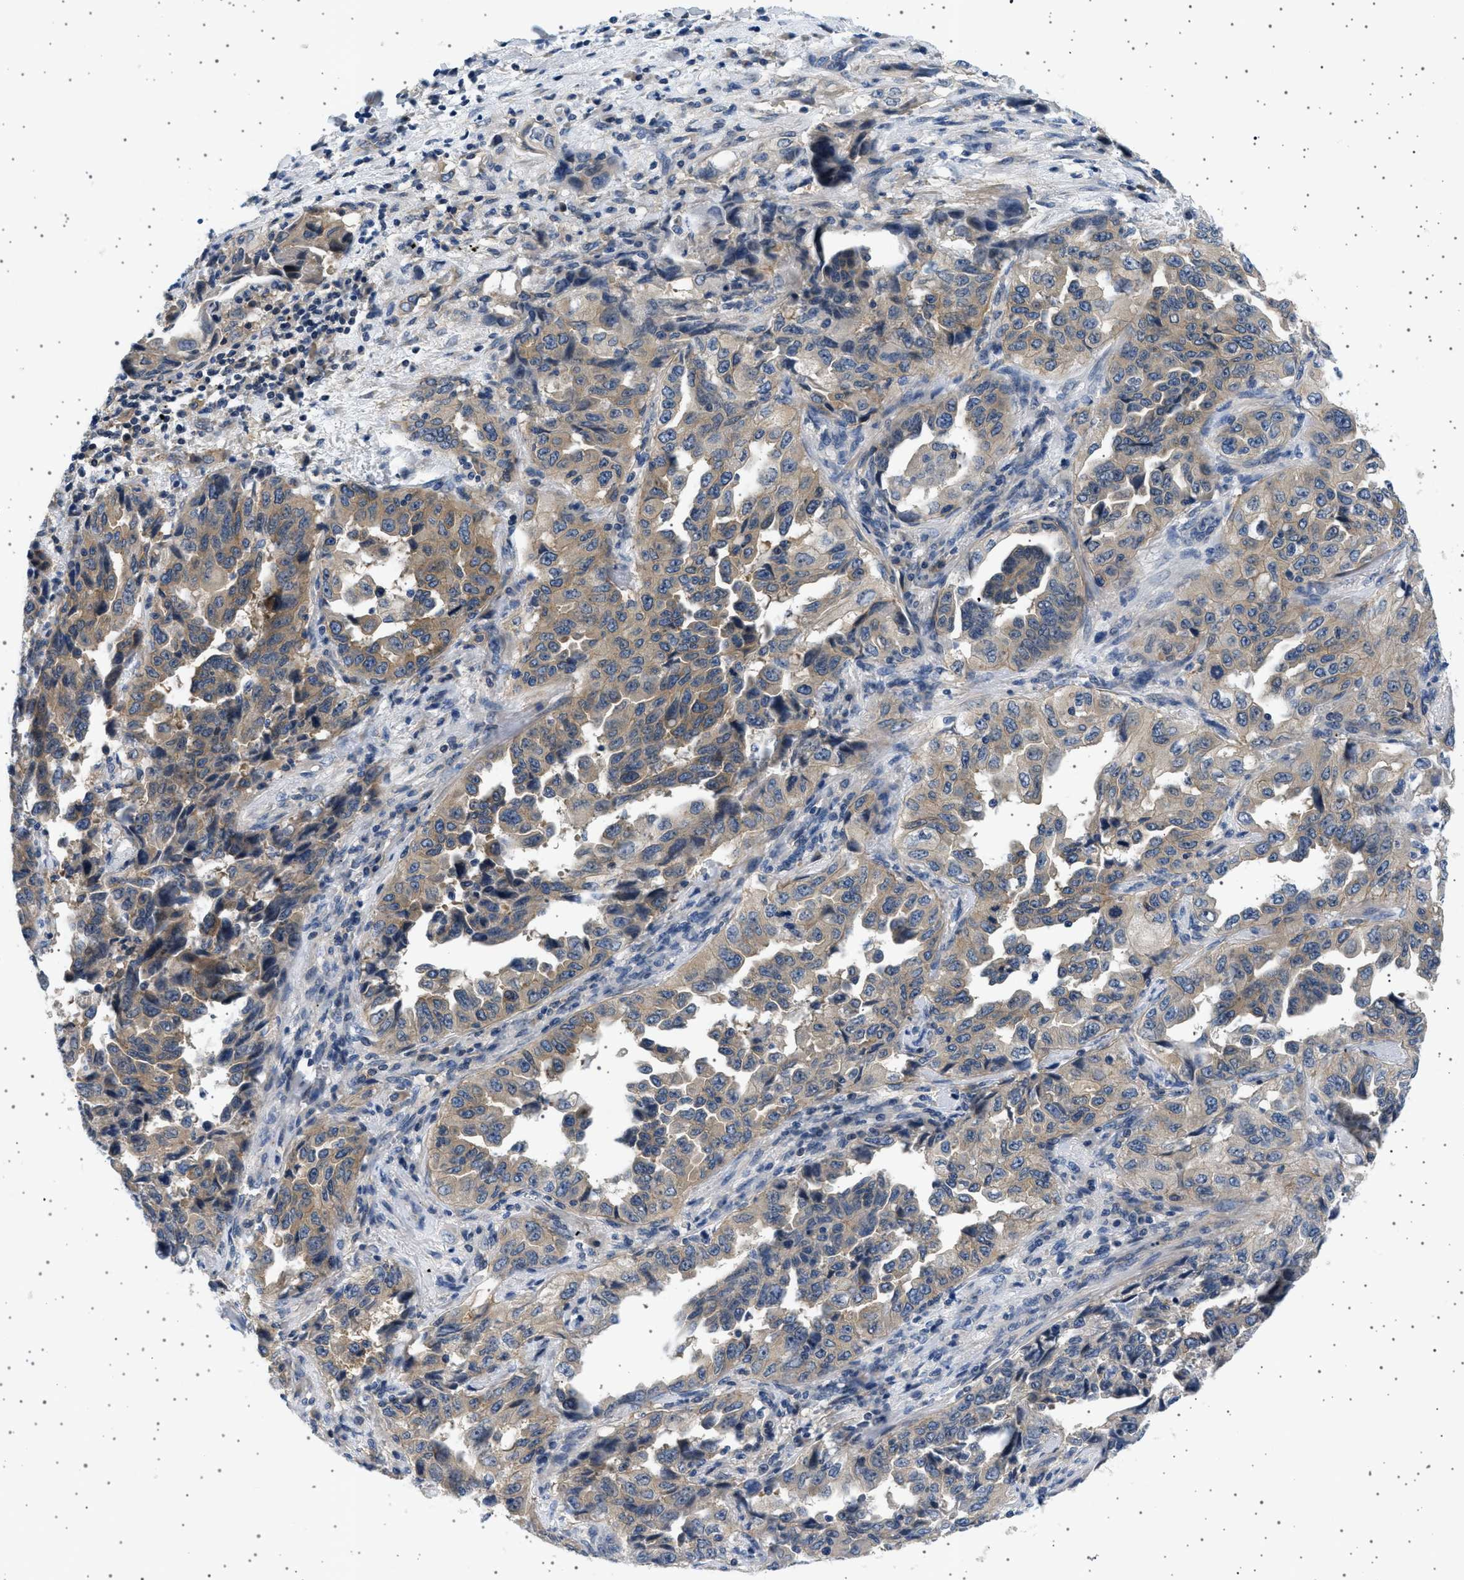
{"staining": {"intensity": "moderate", "quantity": ">75%", "location": "cytoplasmic/membranous"}, "tissue": "lung cancer", "cell_type": "Tumor cells", "image_type": "cancer", "snomed": [{"axis": "morphology", "description": "Adenocarcinoma, NOS"}, {"axis": "topography", "description": "Lung"}], "caption": "Protein staining shows moderate cytoplasmic/membranous expression in approximately >75% of tumor cells in adenocarcinoma (lung).", "gene": "PLPP6", "patient": {"sex": "female", "age": 51}}